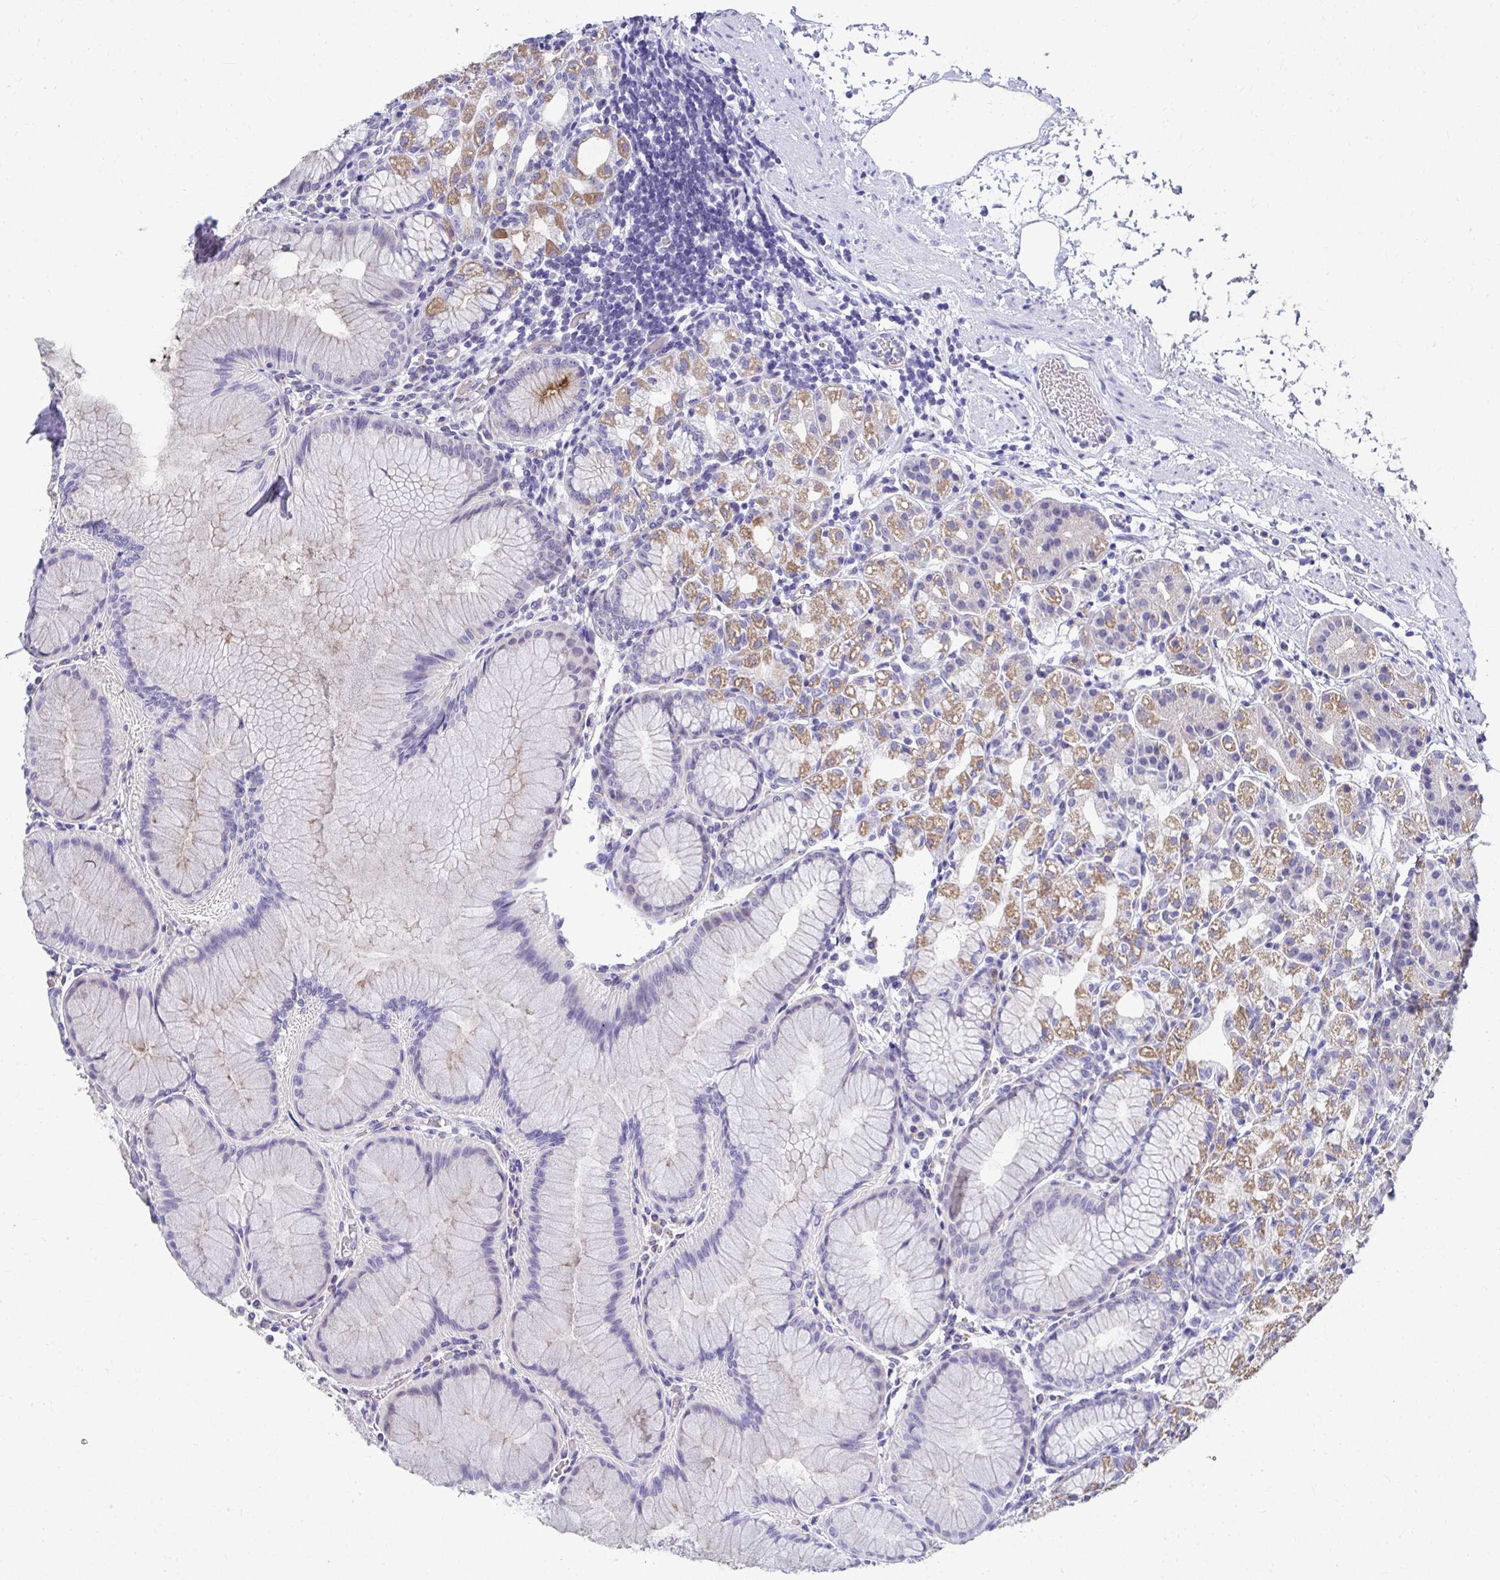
{"staining": {"intensity": "moderate", "quantity": "25%-75%", "location": "cytoplasmic/membranous"}, "tissue": "stomach", "cell_type": "Glandular cells", "image_type": "normal", "snomed": [{"axis": "morphology", "description": "Normal tissue, NOS"}, {"axis": "topography", "description": "Stomach"}], "caption": "A brown stain labels moderate cytoplasmic/membranous expression of a protein in glandular cells of unremarkable stomach.", "gene": "TMPRSS2", "patient": {"sex": "female", "age": 57}}